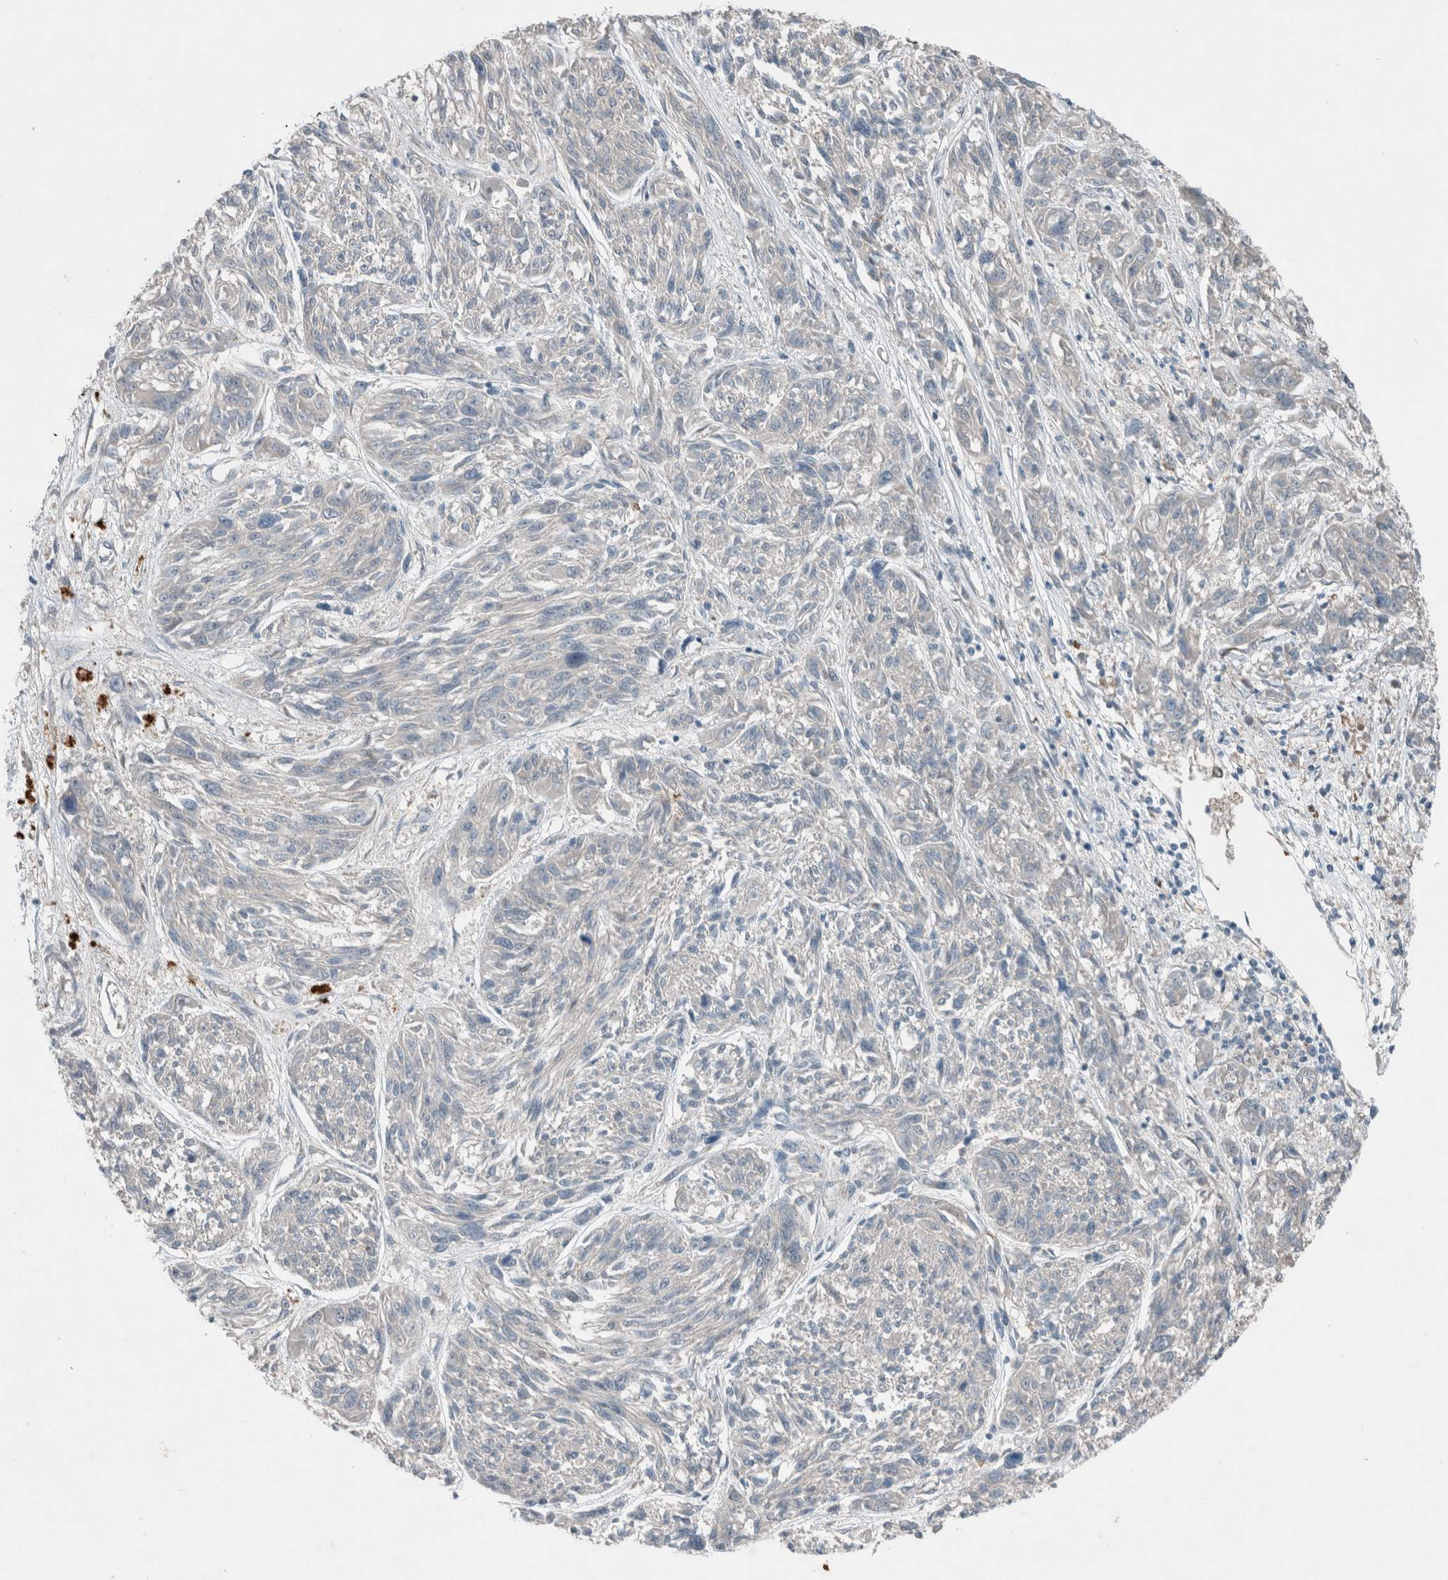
{"staining": {"intensity": "negative", "quantity": "none", "location": "none"}, "tissue": "melanoma", "cell_type": "Tumor cells", "image_type": "cancer", "snomed": [{"axis": "morphology", "description": "Malignant melanoma, NOS"}, {"axis": "topography", "description": "Skin"}], "caption": "Tumor cells are negative for protein expression in human malignant melanoma.", "gene": "RALGDS", "patient": {"sex": "male", "age": 53}}